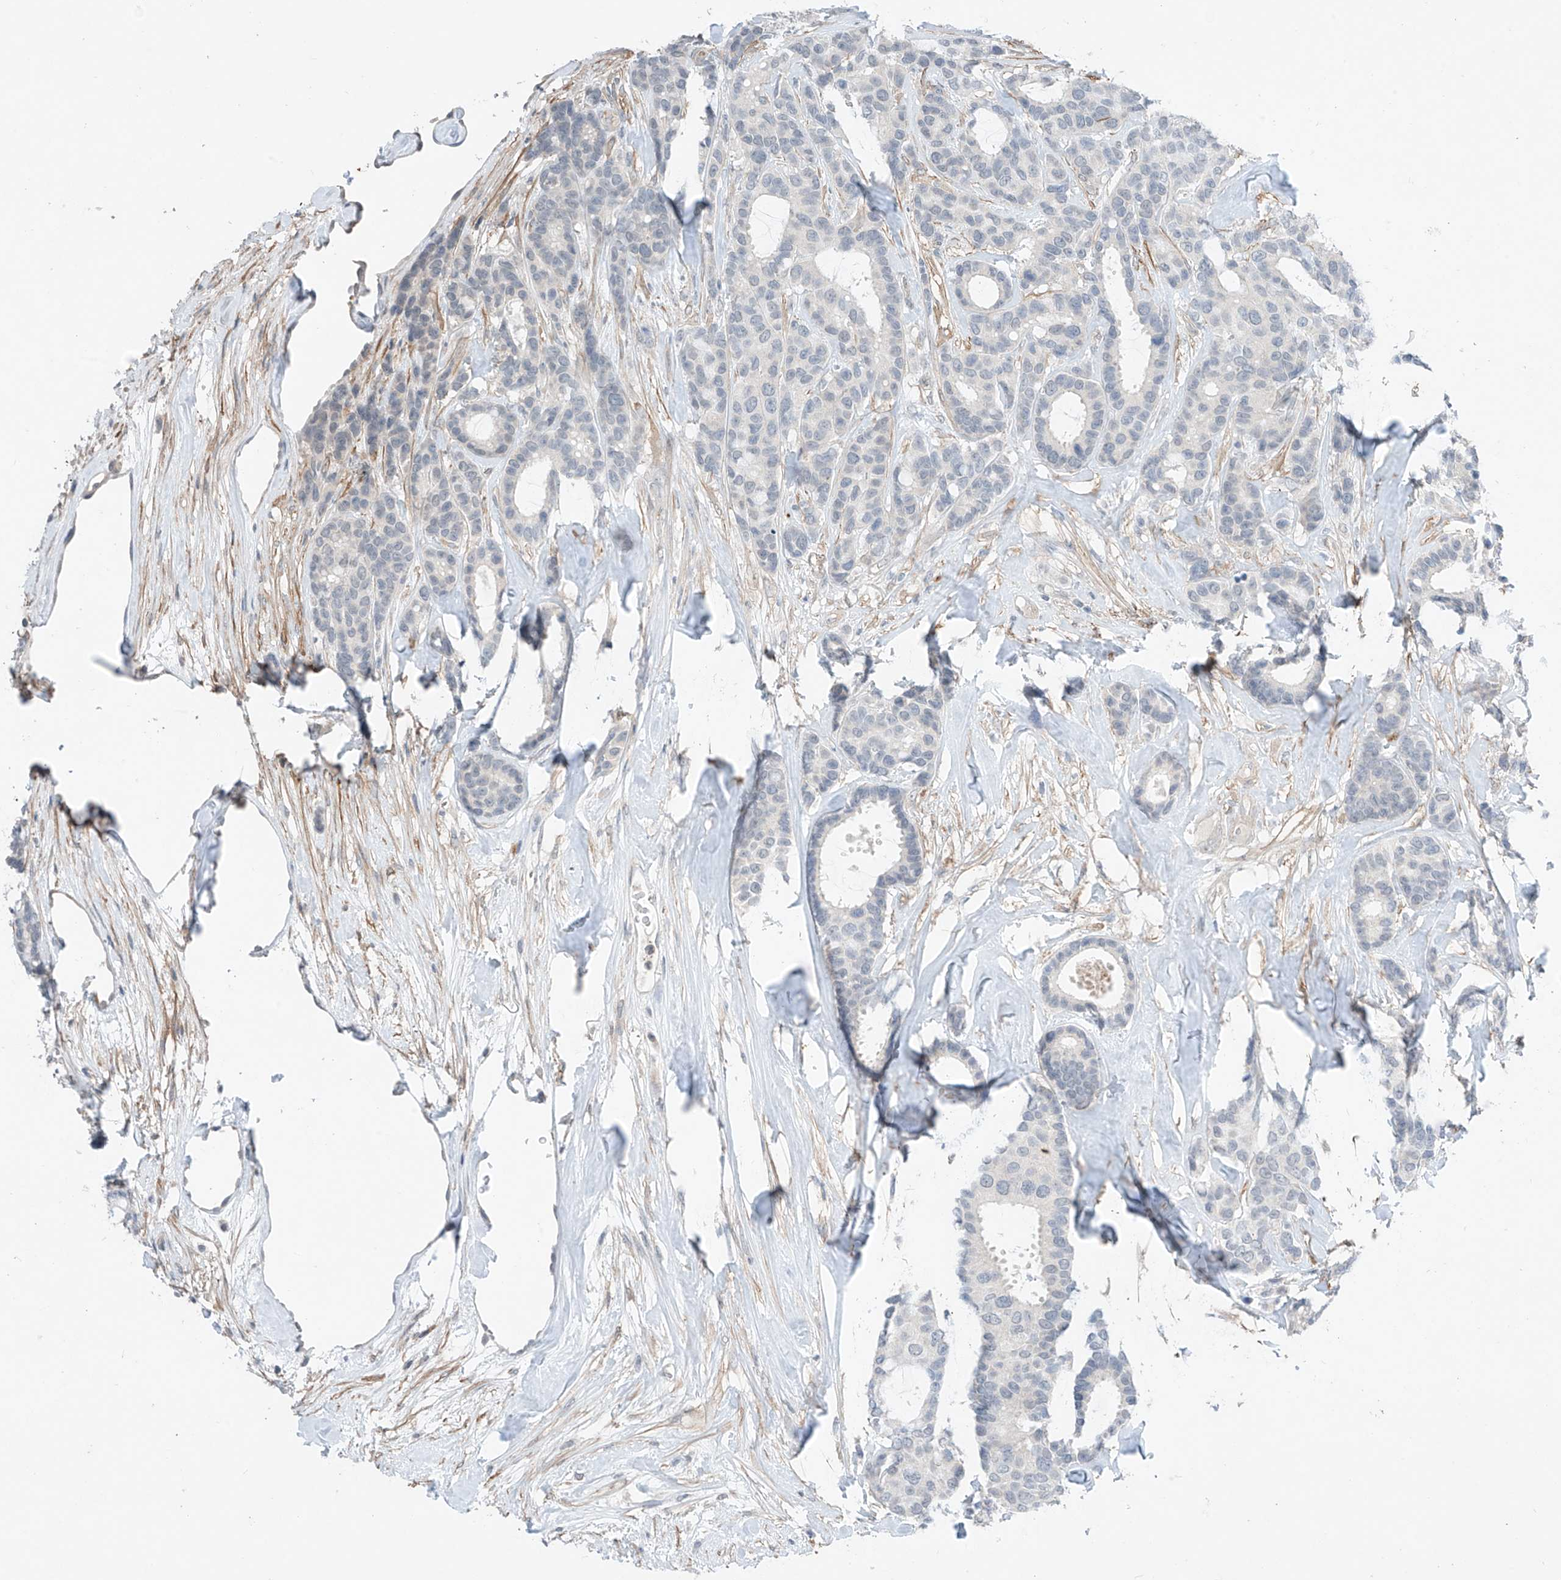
{"staining": {"intensity": "negative", "quantity": "none", "location": "none"}, "tissue": "breast cancer", "cell_type": "Tumor cells", "image_type": "cancer", "snomed": [{"axis": "morphology", "description": "Duct carcinoma"}, {"axis": "topography", "description": "Breast"}], "caption": "DAB (3,3'-diaminobenzidine) immunohistochemical staining of breast cancer reveals no significant expression in tumor cells.", "gene": "ABLIM2", "patient": {"sex": "female", "age": 87}}